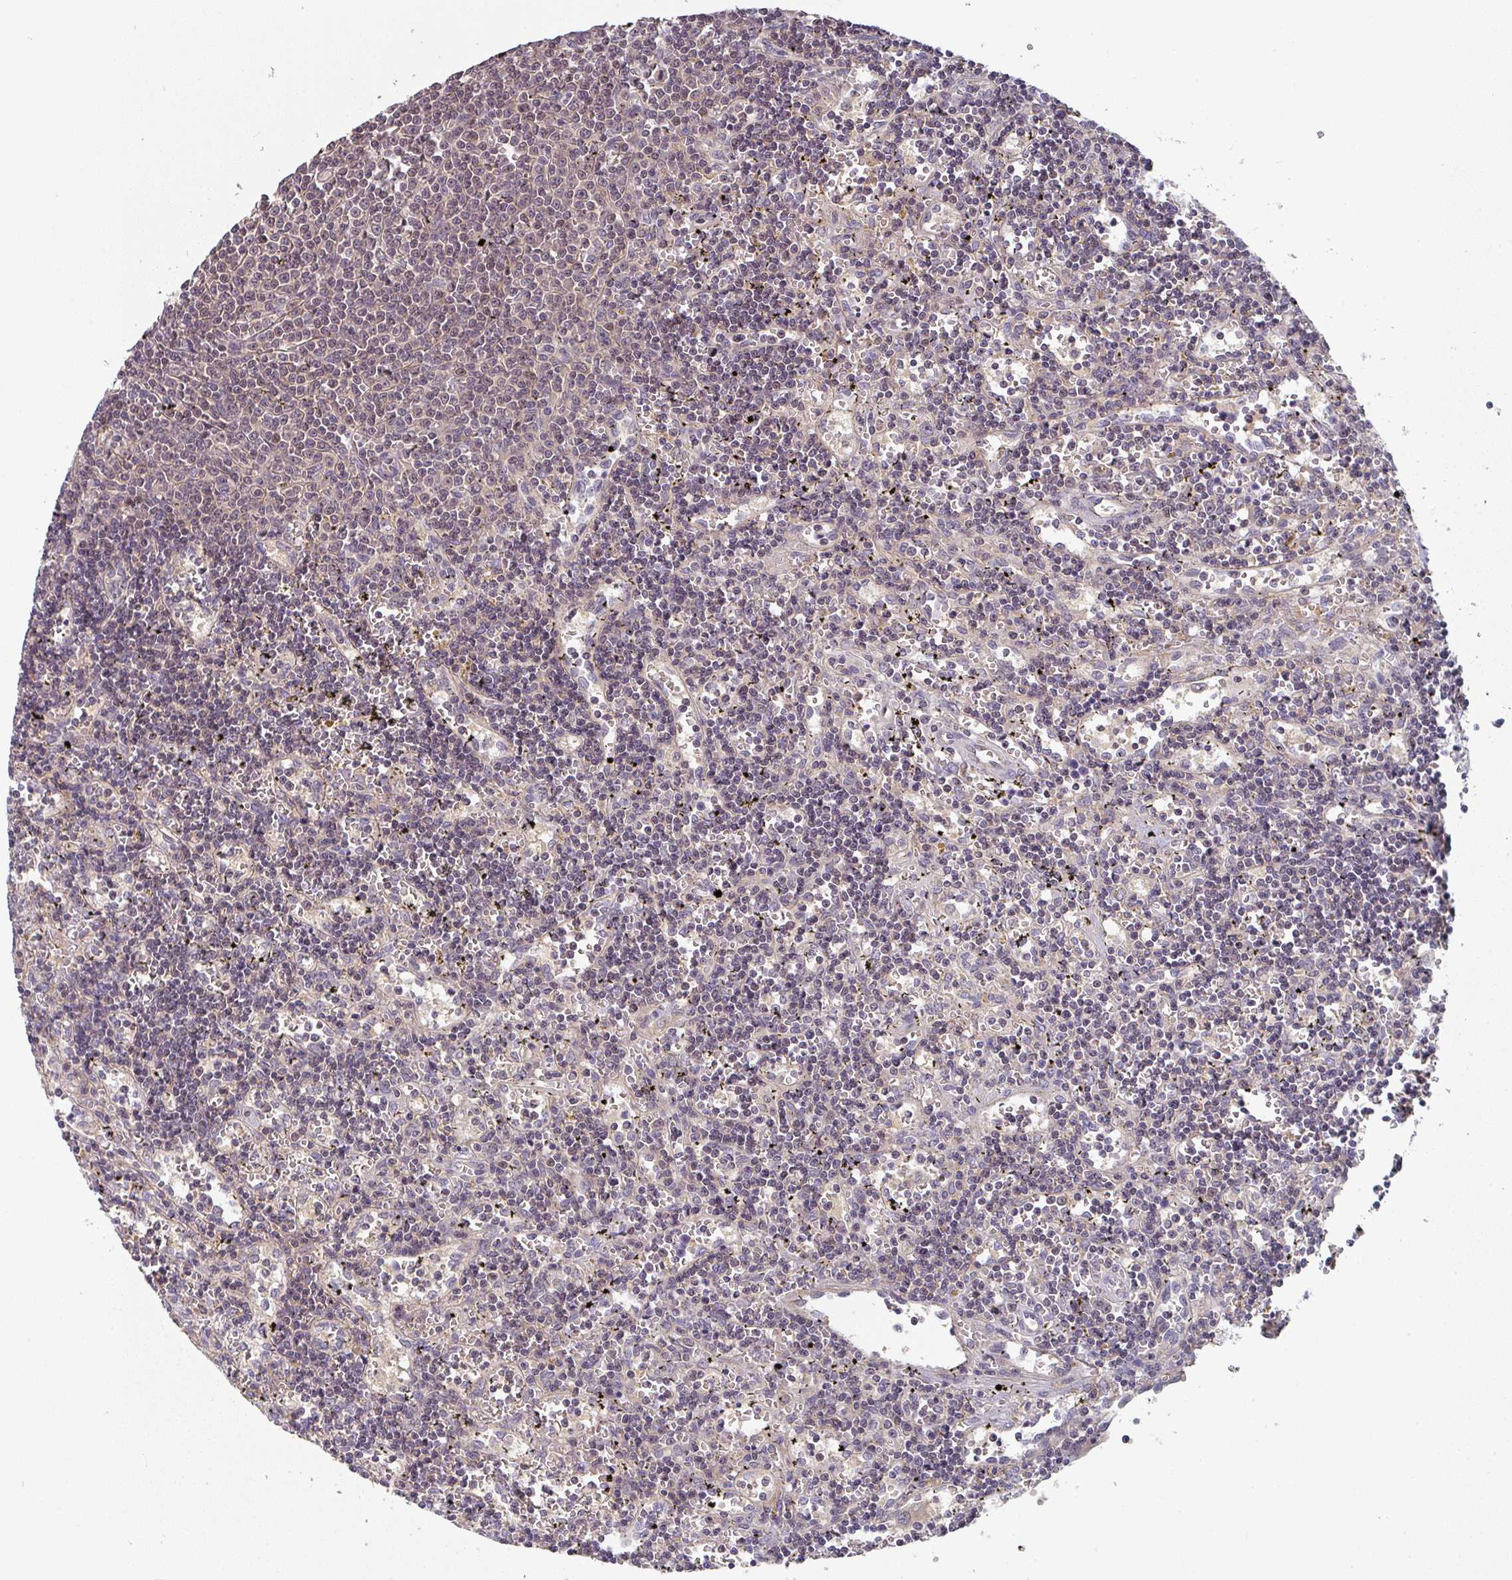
{"staining": {"intensity": "weak", "quantity": "25%-75%", "location": "cytoplasmic/membranous"}, "tissue": "lymphoma", "cell_type": "Tumor cells", "image_type": "cancer", "snomed": [{"axis": "morphology", "description": "Malignant lymphoma, non-Hodgkin's type, Low grade"}, {"axis": "topography", "description": "Spleen"}], "caption": "Tumor cells reveal low levels of weak cytoplasmic/membranous staining in about 25%-75% of cells in lymphoma.", "gene": "RANGRF", "patient": {"sex": "male", "age": 60}}